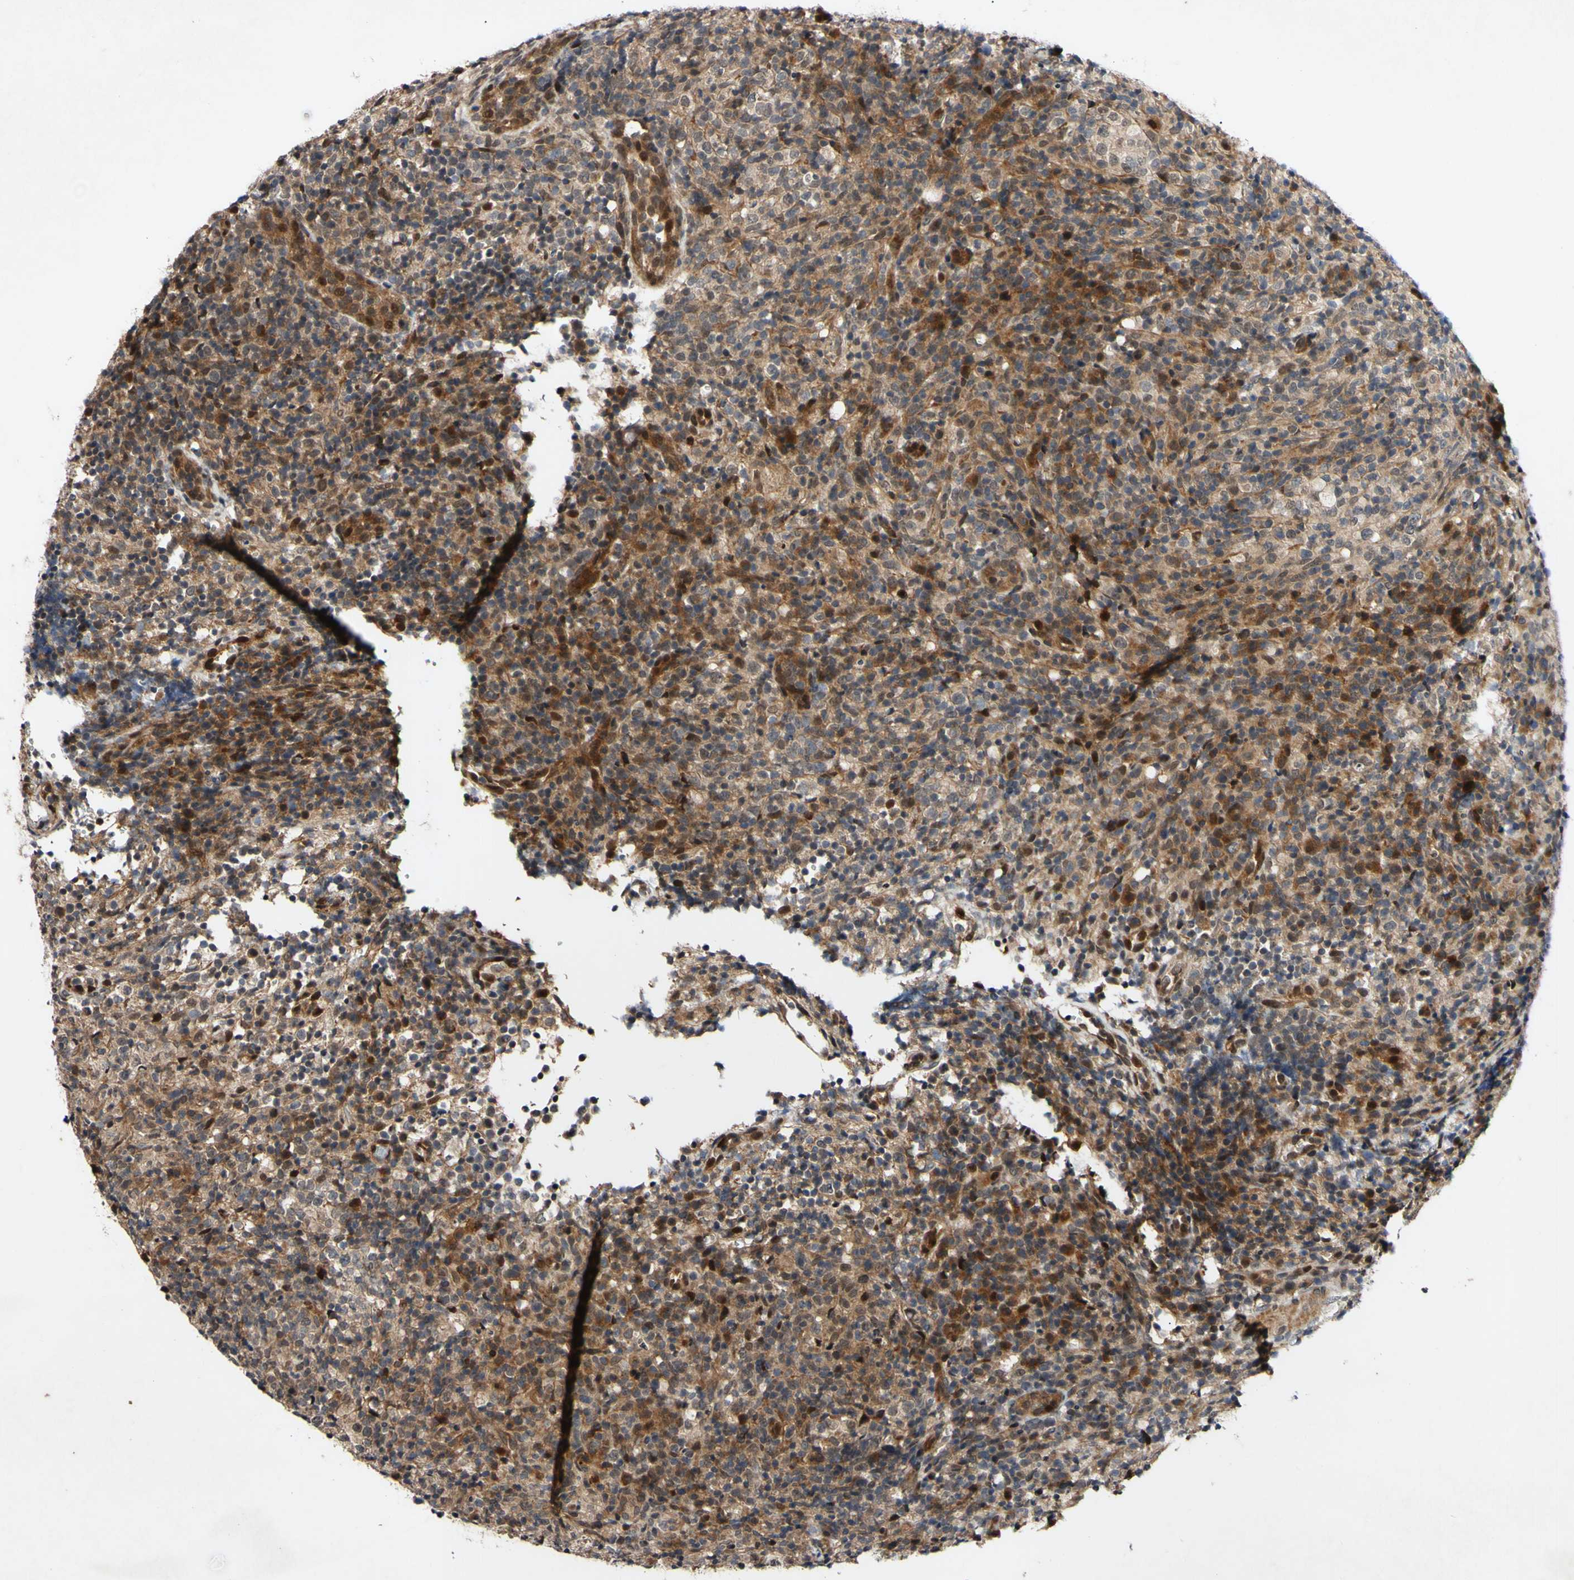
{"staining": {"intensity": "moderate", "quantity": ">75%", "location": "cytoplasmic/membranous"}, "tissue": "lymphoma", "cell_type": "Tumor cells", "image_type": "cancer", "snomed": [{"axis": "morphology", "description": "Malignant lymphoma, non-Hodgkin's type, High grade"}, {"axis": "topography", "description": "Lymph node"}], "caption": "A high-resolution photomicrograph shows immunohistochemistry staining of lymphoma, which displays moderate cytoplasmic/membranous staining in approximately >75% of tumor cells.", "gene": "CSNK1E", "patient": {"sex": "female", "age": 76}}